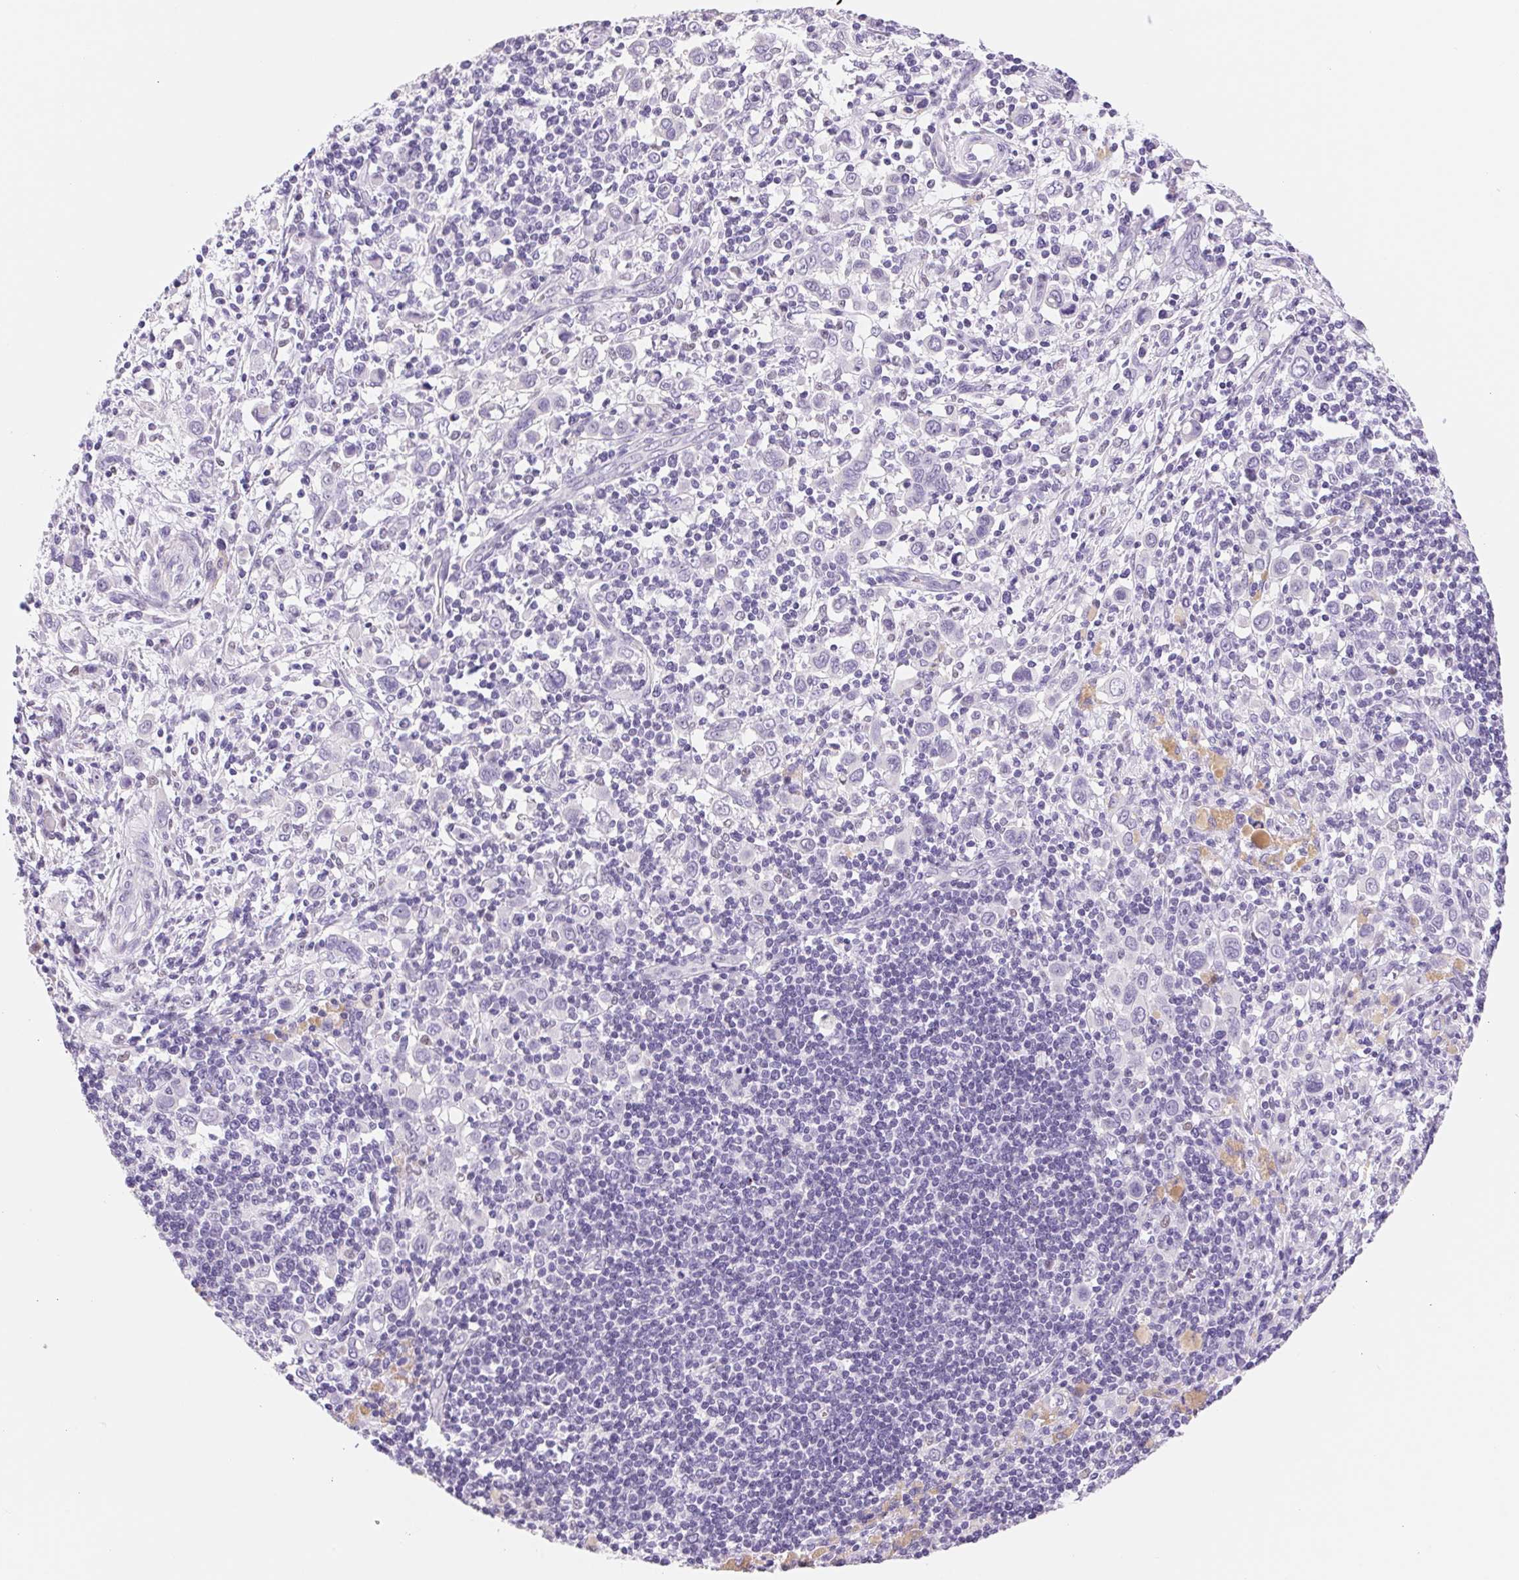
{"staining": {"intensity": "negative", "quantity": "none", "location": "none"}, "tissue": "stomach cancer", "cell_type": "Tumor cells", "image_type": "cancer", "snomed": [{"axis": "morphology", "description": "Adenocarcinoma, NOS"}, {"axis": "topography", "description": "Stomach, upper"}], "caption": "Photomicrograph shows no protein staining in tumor cells of stomach cancer (adenocarcinoma) tissue.", "gene": "ASGR2", "patient": {"sex": "male", "age": 75}}